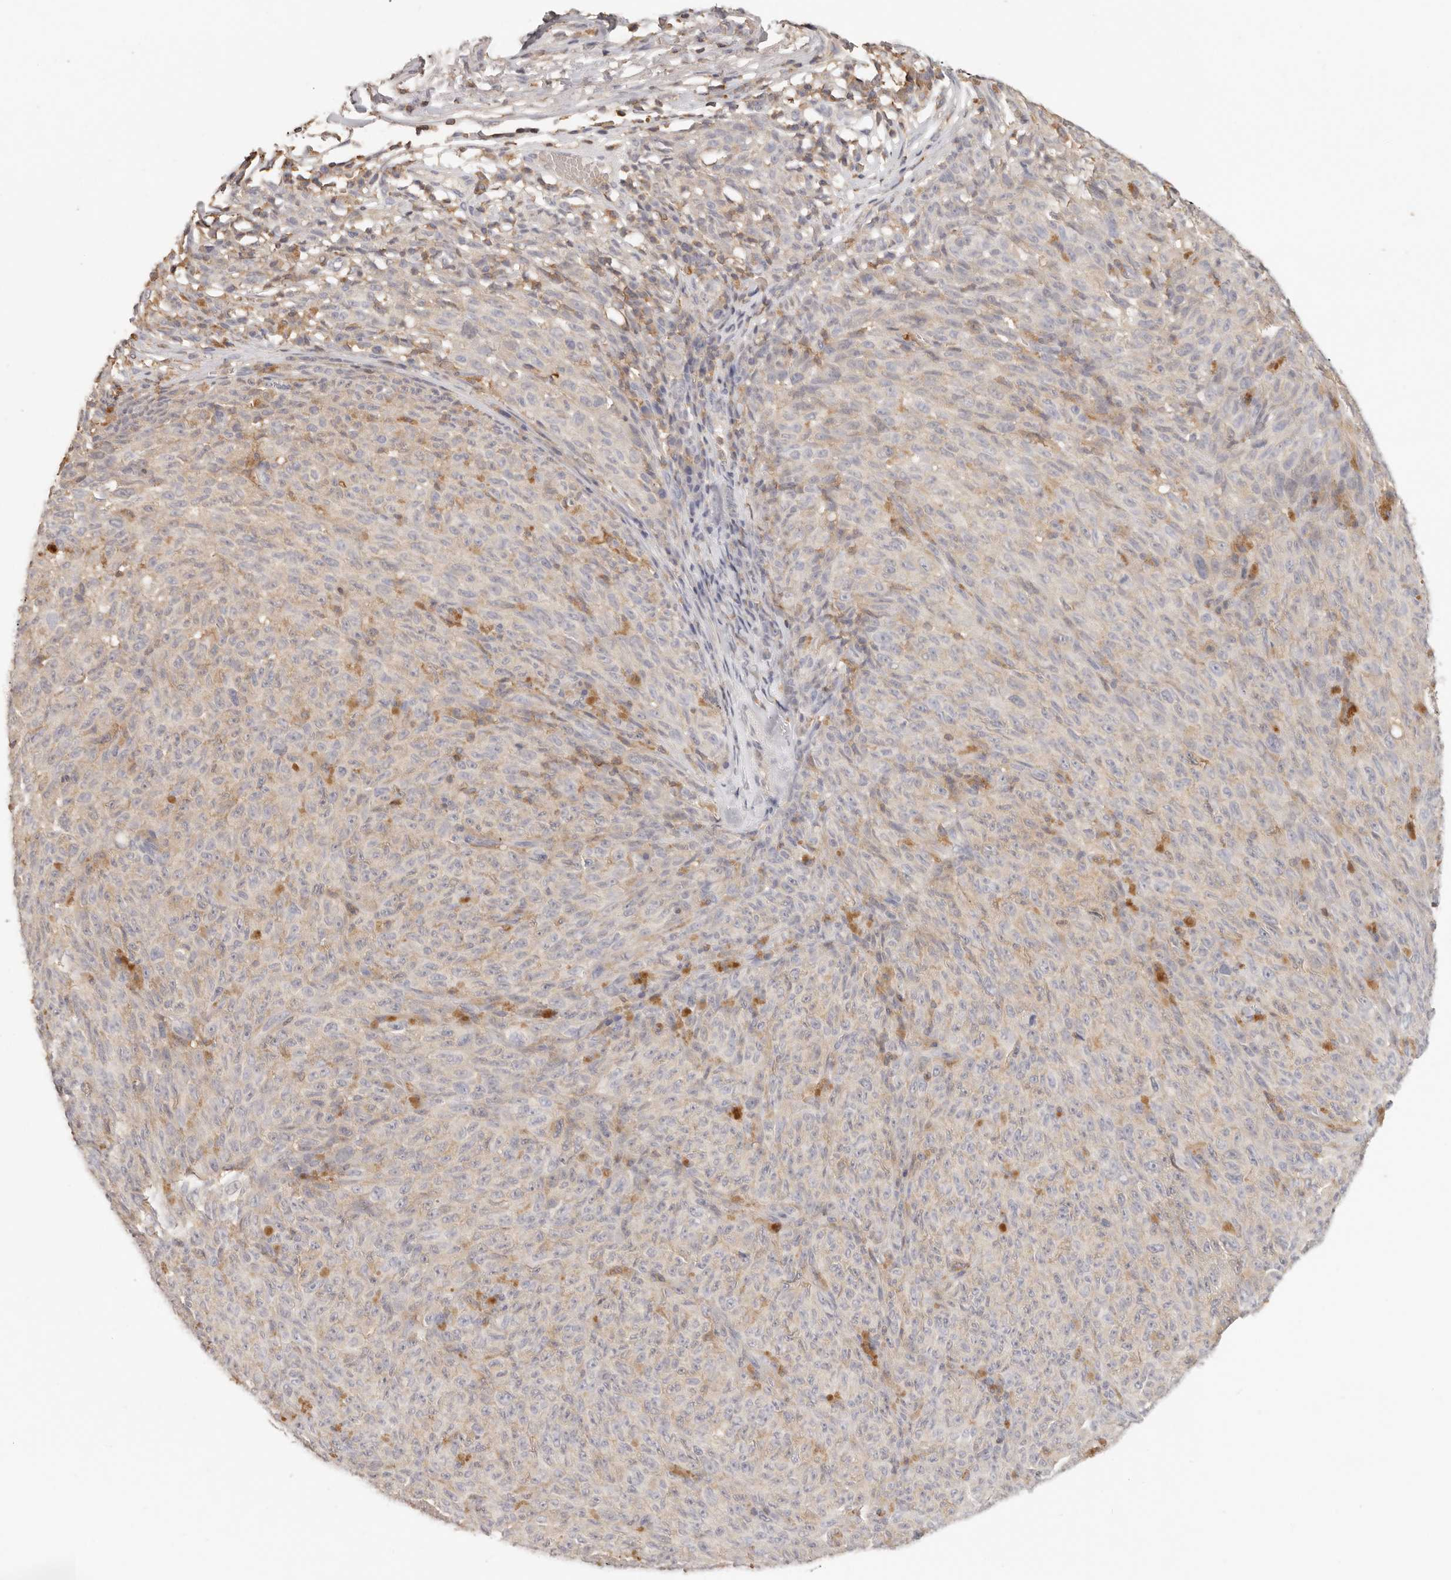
{"staining": {"intensity": "negative", "quantity": "none", "location": "none"}, "tissue": "melanoma", "cell_type": "Tumor cells", "image_type": "cancer", "snomed": [{"axis": "morphology", "description": "Malignant melanoma, NOS"}, {"axis": "topography", "description": "Skin"}], "caption": "An immunohistochemistry (IHC) photomicrograph of malignant melanoma is shown. There is no staining in tumor cells of malignant melanoma.", "gene": "CSK", "patient": {"sex": "female", "age": 82}}